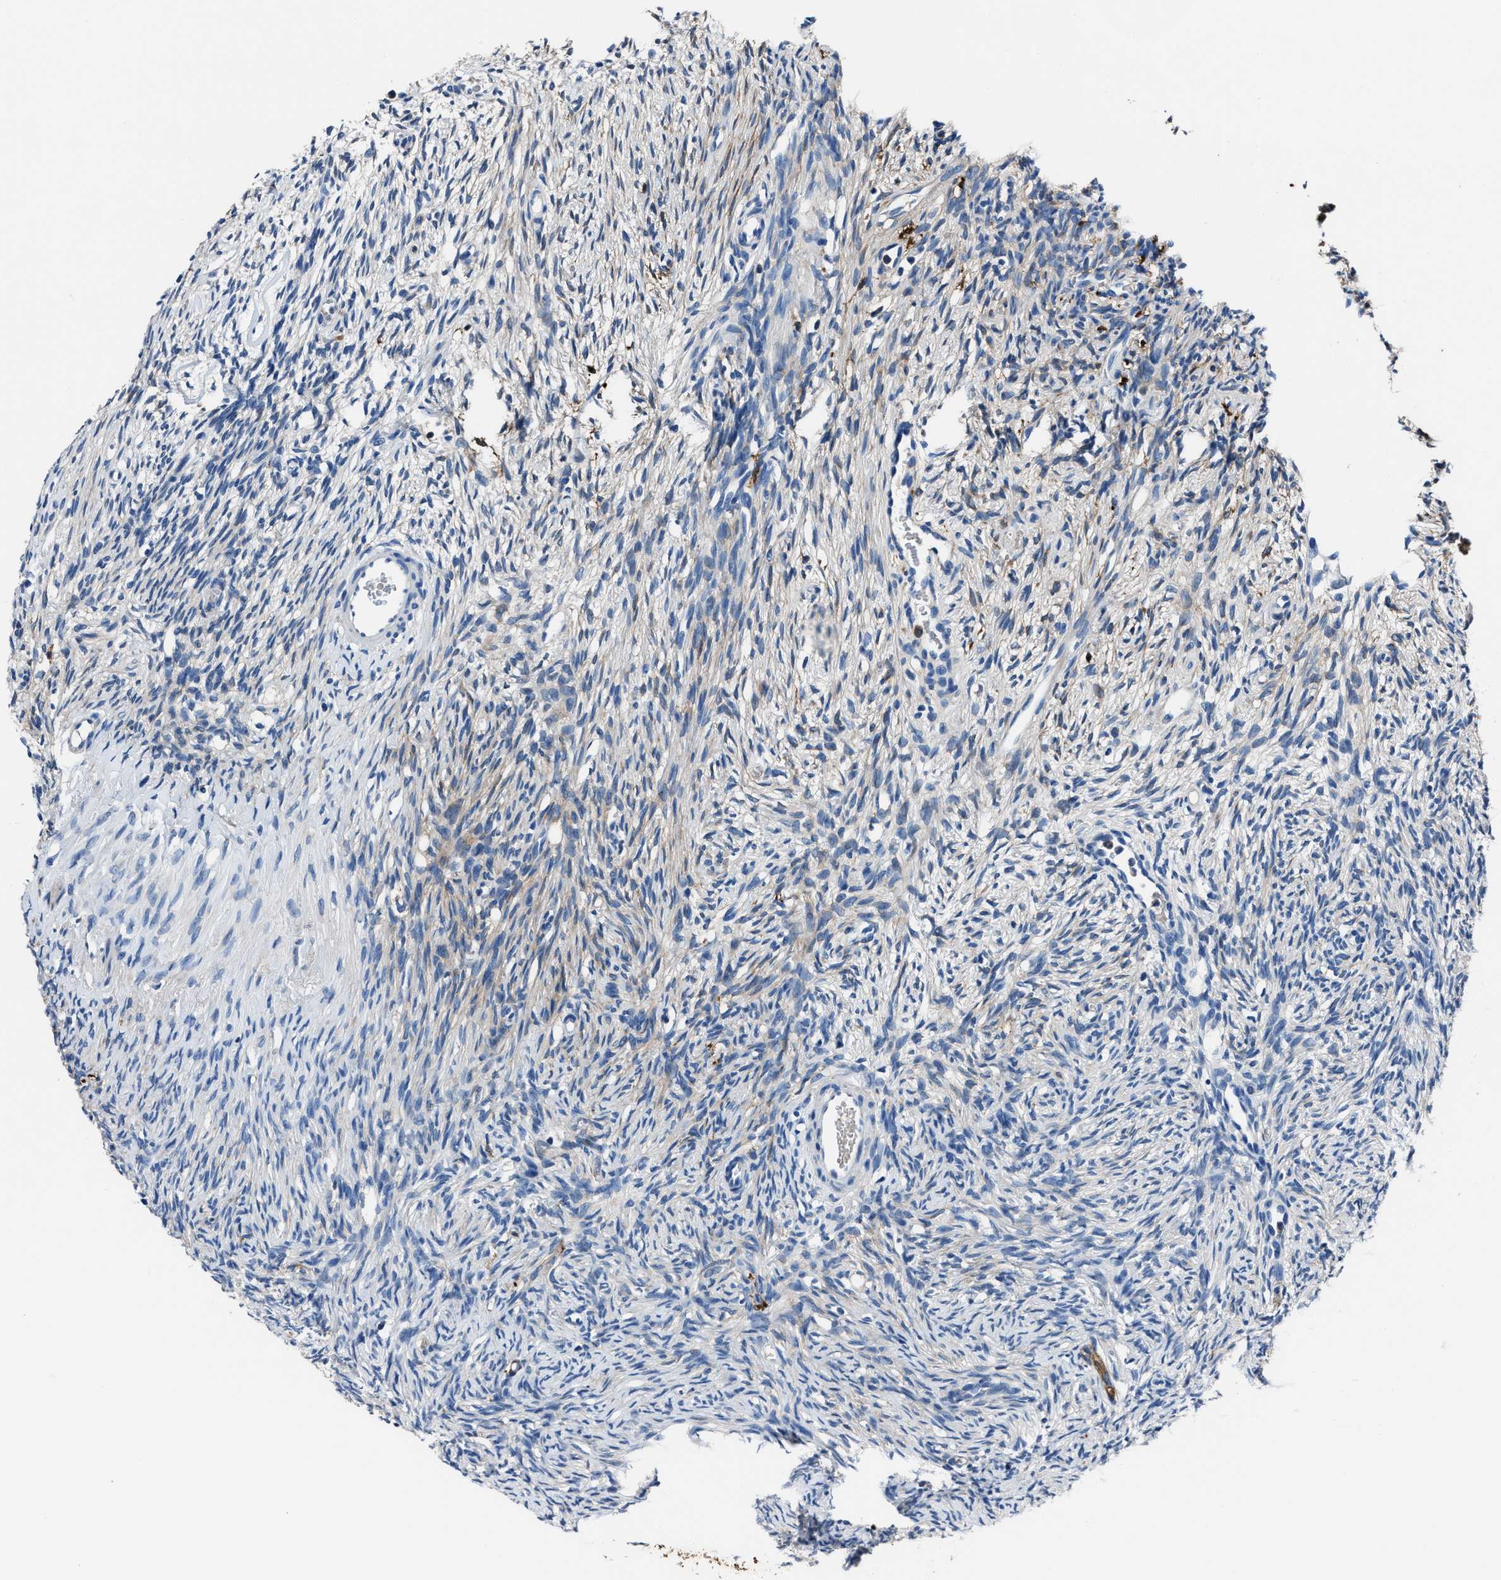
{"staining": {"intensity": "negative", "quantity": "none", "location": "none"}, "tissue": "ovary", "cell_type": "Ovarian stroma cells", "image_type": "normal", "snomed": [{"axis": "morphology", "description": "Normal tissue, NOS"}, {"axis": "topography", "description": "Ovary"}], "caption": "Immunohistochemistry photomicrograph of unremarkable ovary stained for a protein (brown), which reveals no expression in ovarian stroma cells. (Brightfield microscopy of DAB immunohistochemistry at high magnification).", "gene": "FTL", "patient": {"sex": "female", "age": 33}}